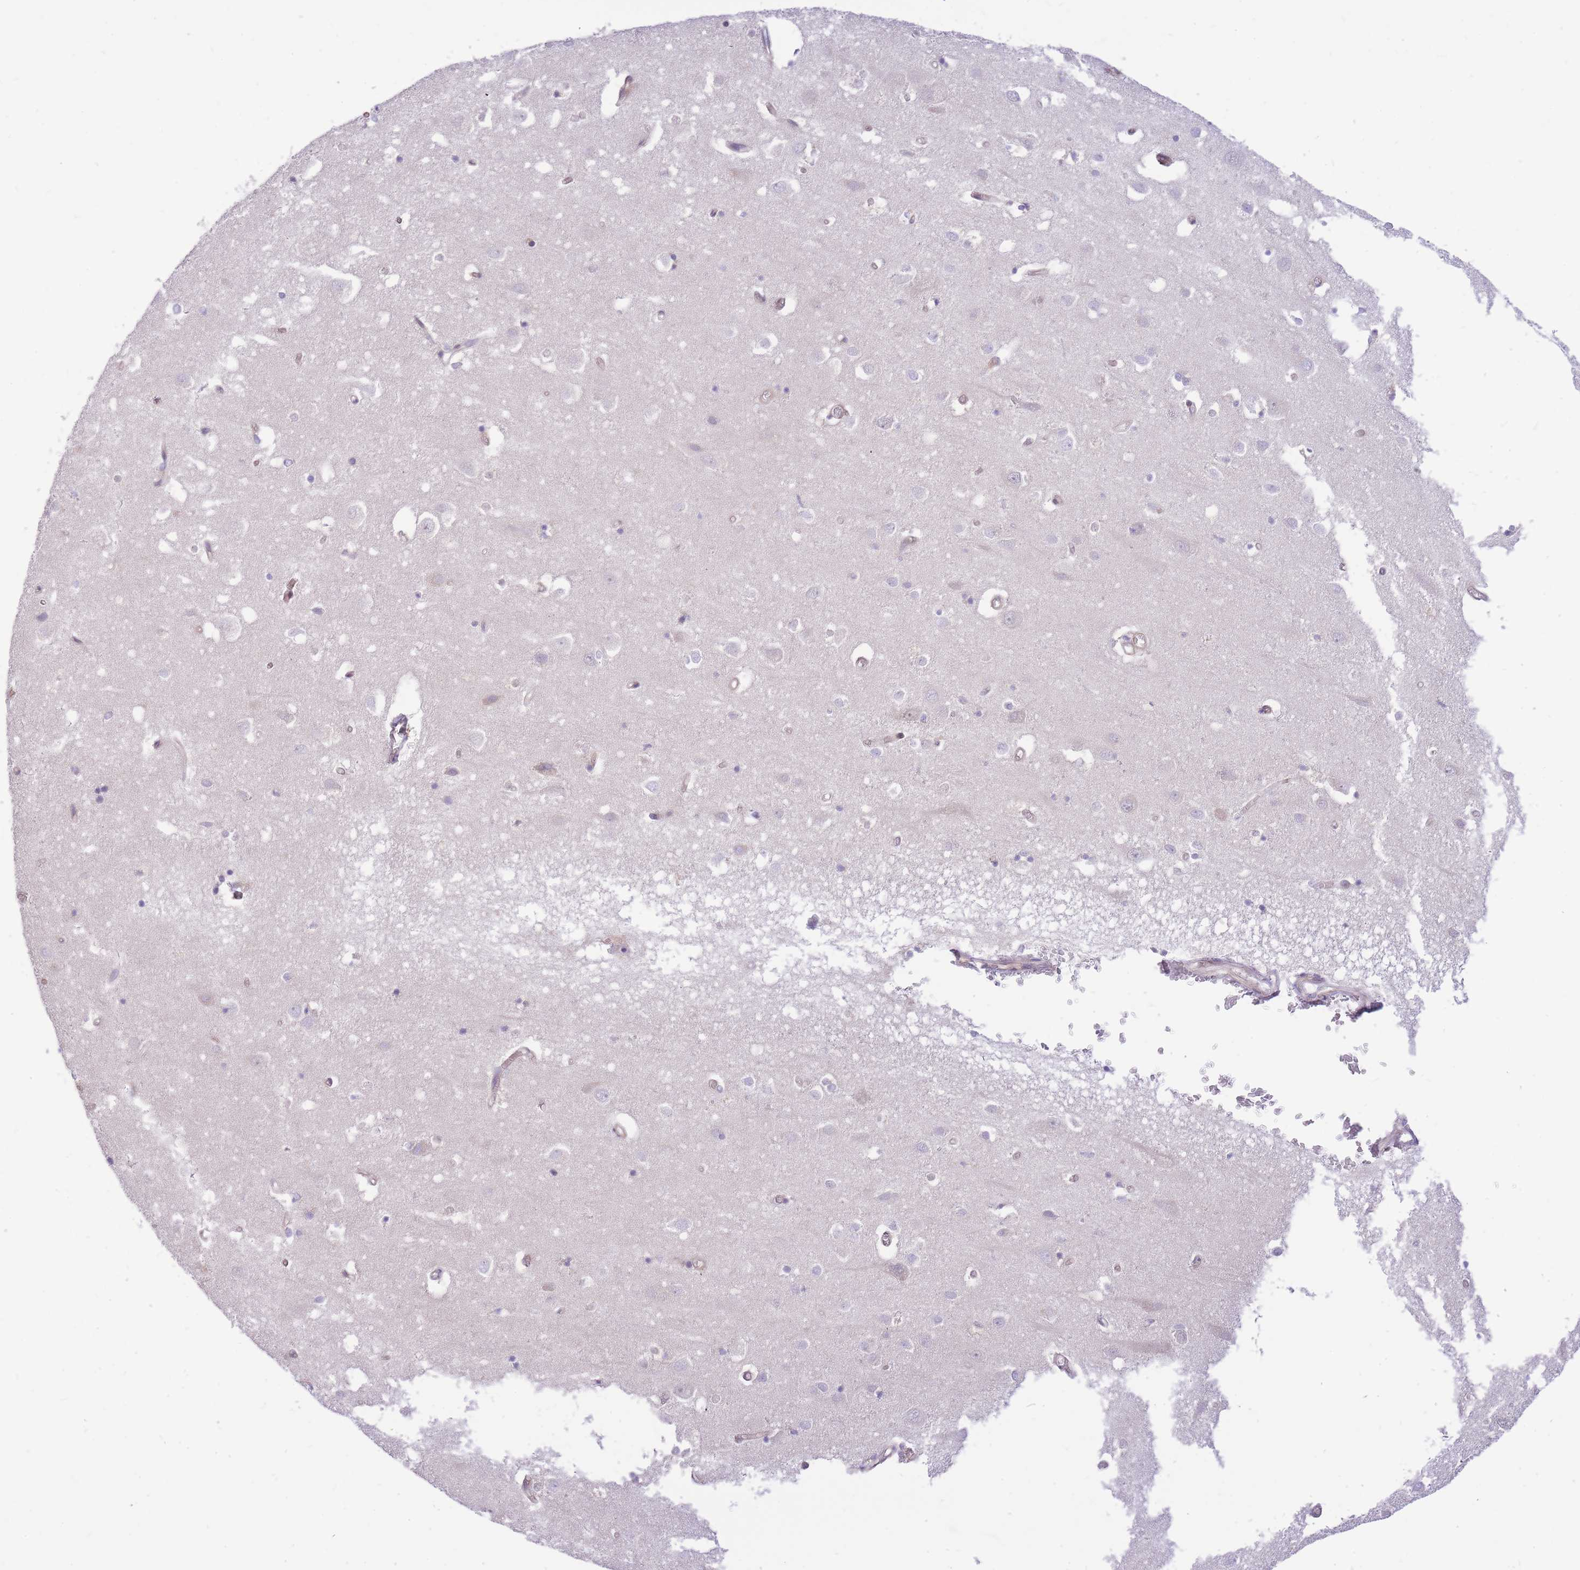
{"staining": {"intensity": "moderate", "quantity": ">75%", "location": "cytoplasmic/membranous"}, "tissue": "cerebral cortex", "cell_type": "Endothelial cells", "image_type": "normal", "snomed": [{"axis": "morphology", "description": "Normal tissue, NOS"}, {"axis": "topography", "description": "Cerebral cortex"}], "caption": "Immunohistochemistry histopathology image of normal cerebral cortex: cerebral cortex stained using immunohistochemistry demonstrates medium levels of moderate protein expression localized specifically in the cytoplasmic/membranous of endothelial cells, appearing as a cytoplasmic/membranous brown color.", "gene": "MINDY2", "patient": {"sex": "male", "age": 70}}